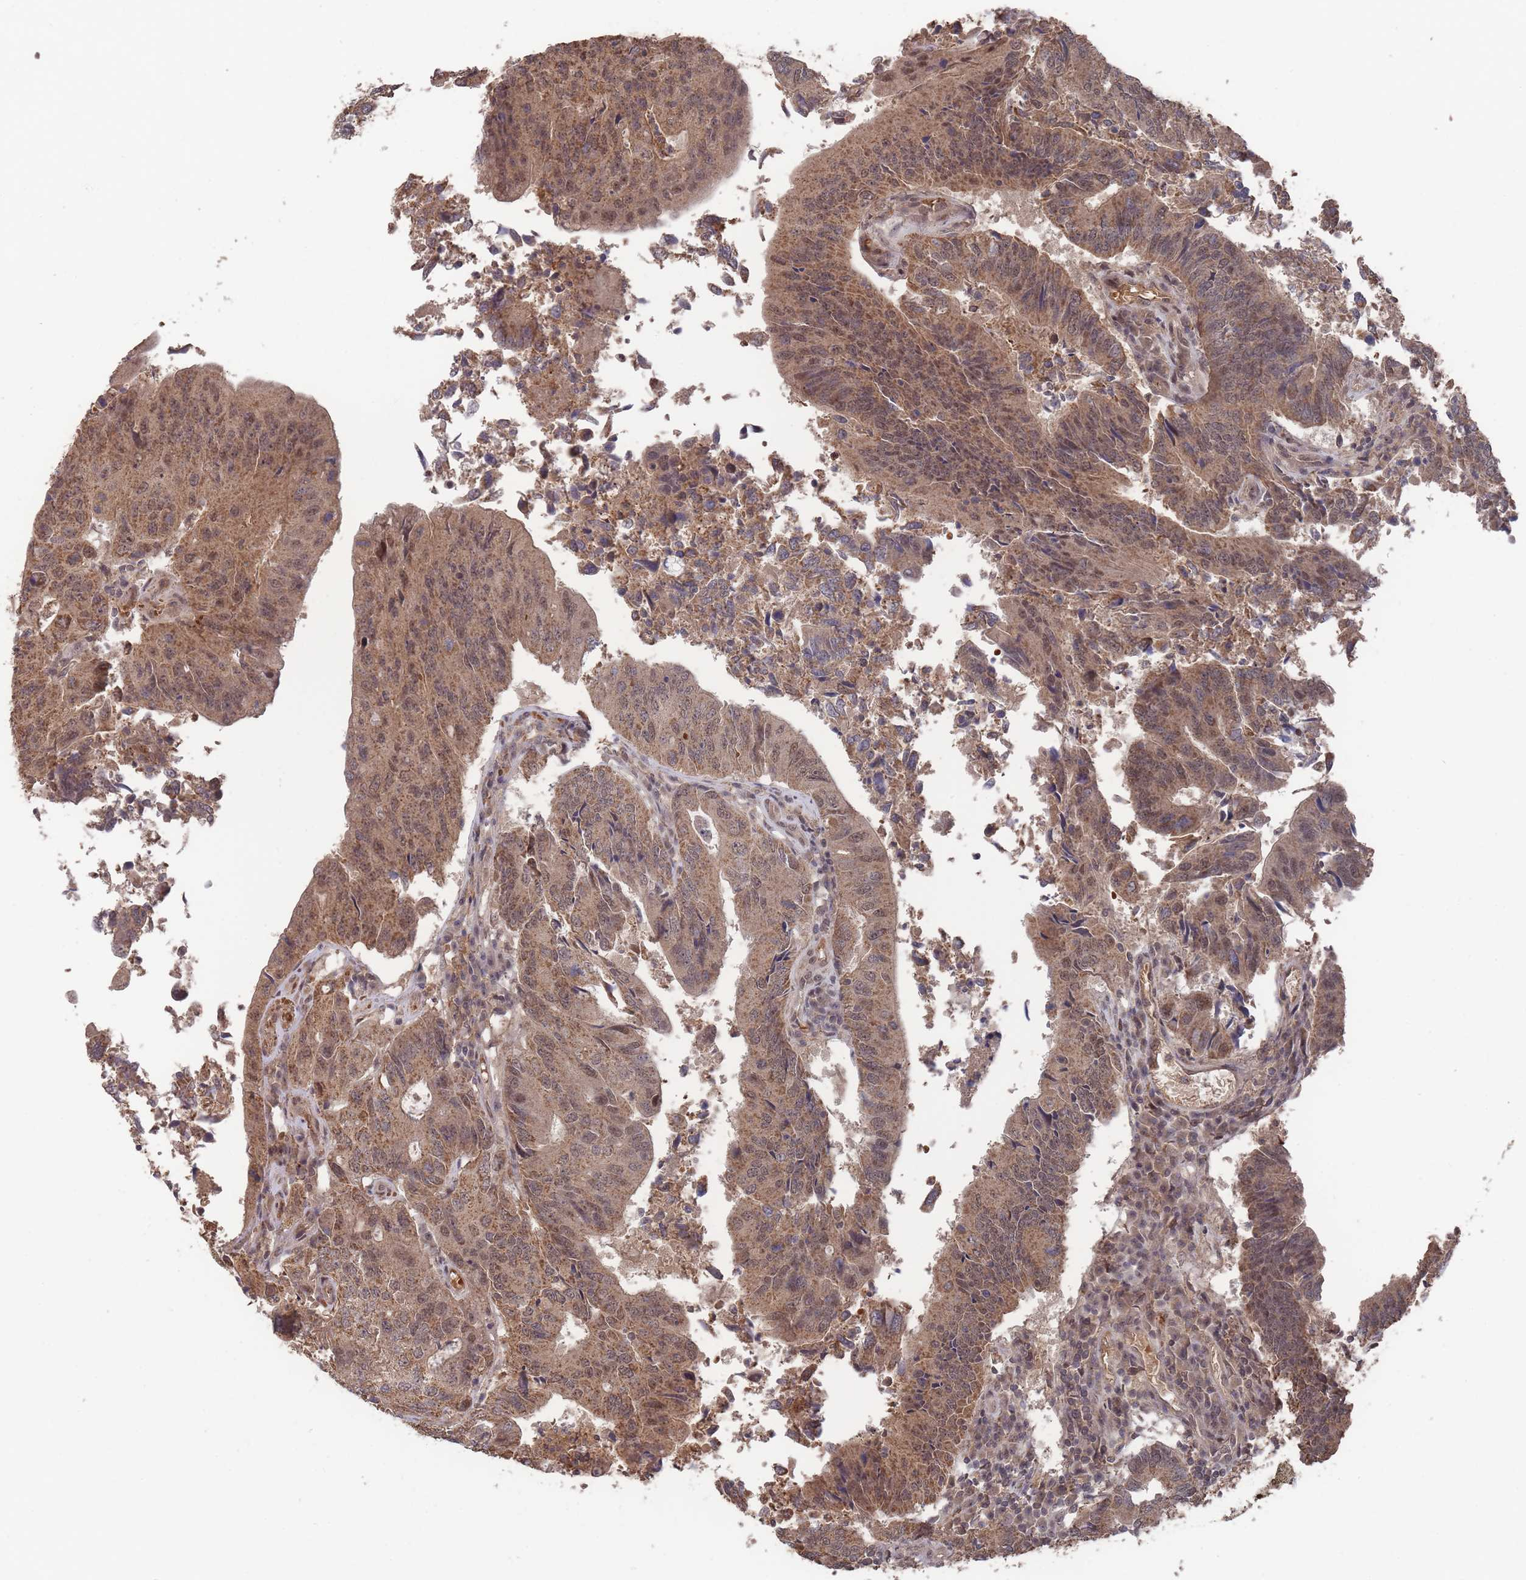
{"staining": {"intensity": "moderate", "quantity": ">75%", "location": "cytoplasmic/membranous,nuclear"}, "tissue": "colorectal cancer", "cell_type": "Tumor cells", "image_type": "cancer", "snomed": [{"axis": "morphology", "description": "Adenocarcinoma, NOS"}, {"axis": "topography", "description": "Colon"}], "caption": "The immunohistochemical stain shows moderate cytoplasmic/membranous and nuclear staining in tumor cells of colorectal cancer (adenocarcinoma) tissue.", "gene": "SF3B1", "patient": {"sex": "female", "age": 67}}